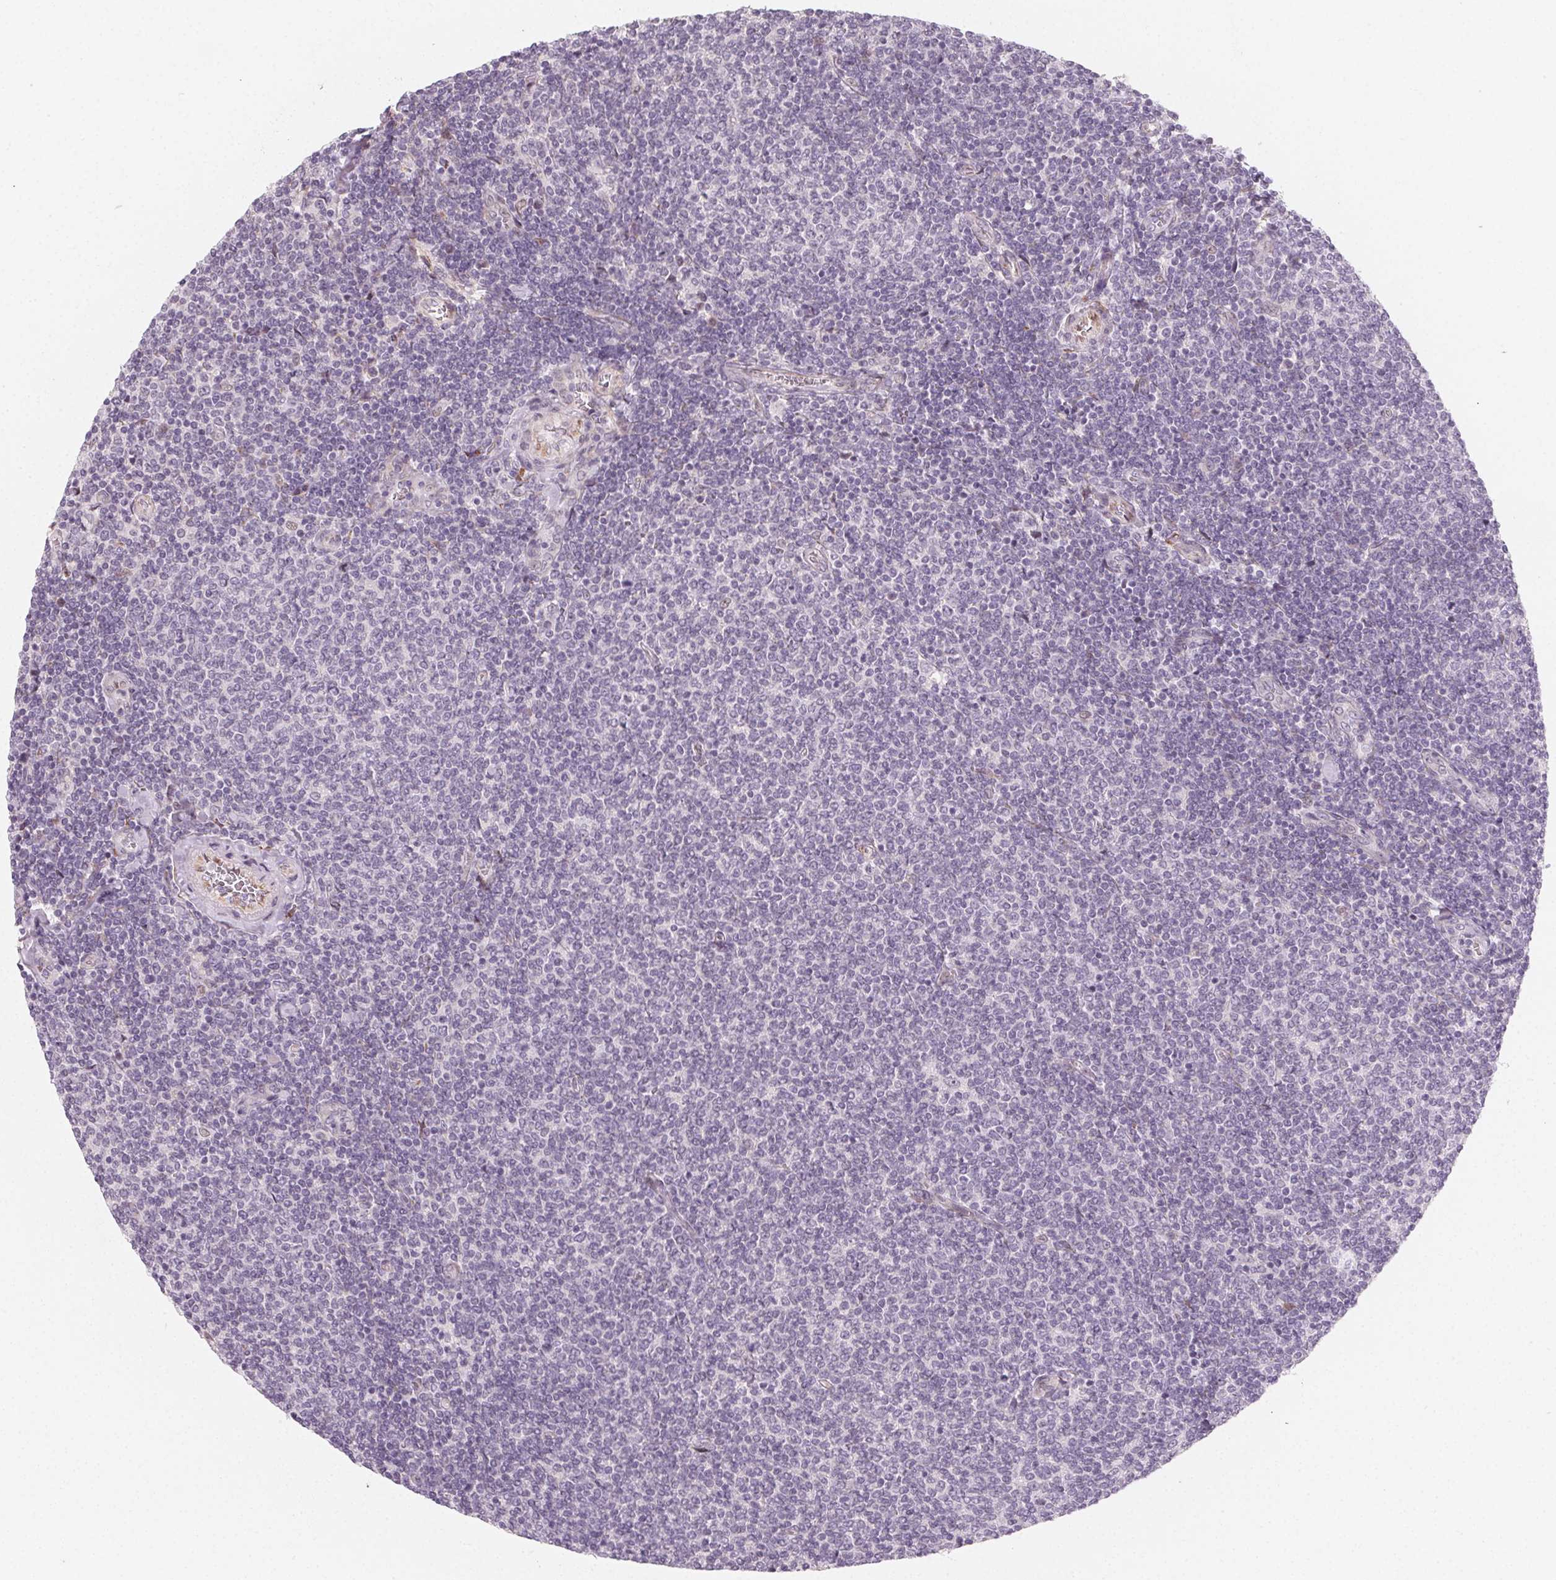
{"staining": {"intensity": "negative", "quantity": "none", "location": "none"}, "tissue": "lymphoma", "cell_type": "Tumor cells", "image_type": "cancer", "snomed": [{"axis": "morphology", "description": "Malignant lymphoma, non-Hodgkin's type, Low grade"}, {"axis": "topography", "description": "Lymph node"}], "caption": "Low-grade malignant lymphoma, non-Hodgkin's type was stained to show a protein in brown. There is no significant expression in tumor cells.", "gene": "CCDC96", "patient": {"sex": "male", "age": 52}}